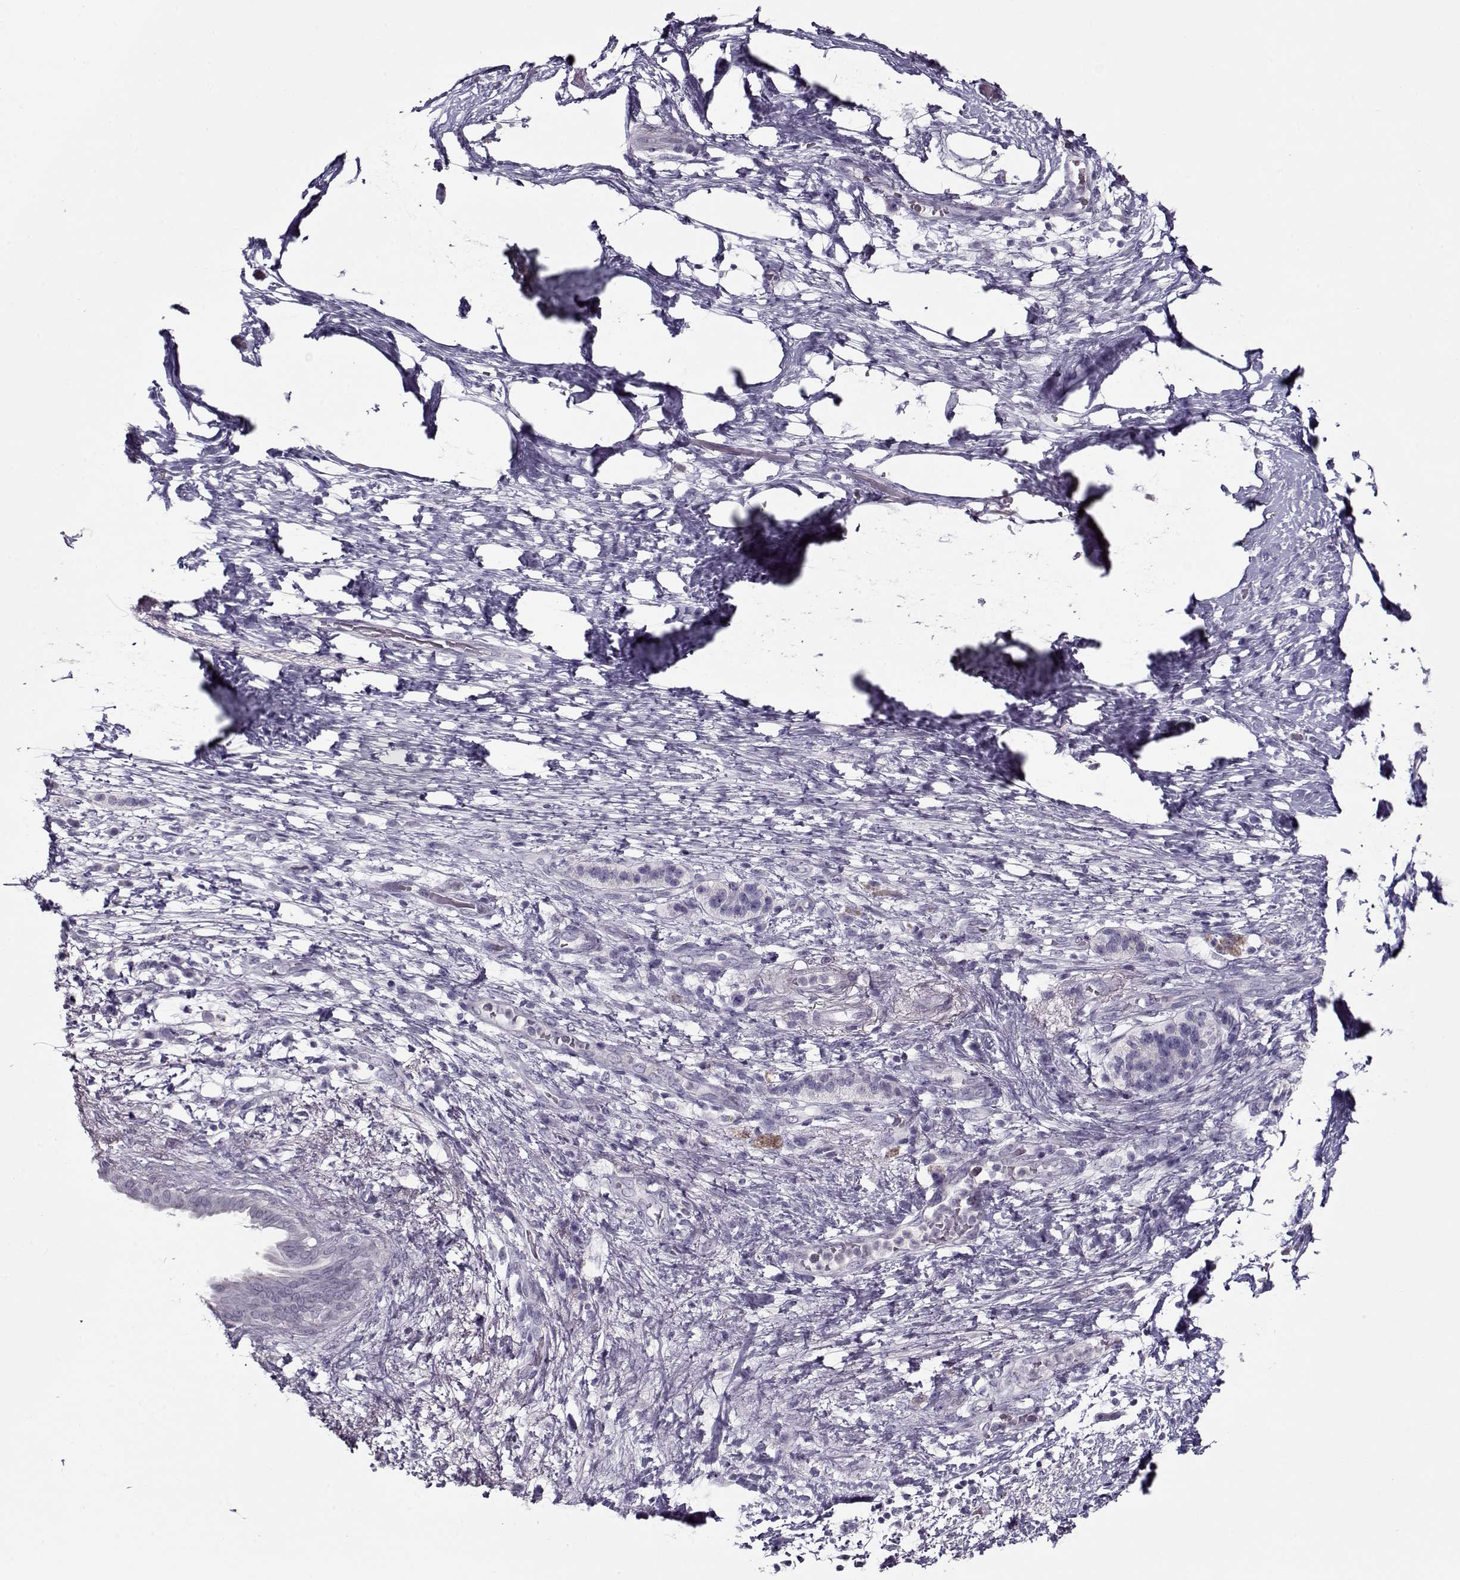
{"staining": {"intensity": "negative", "quantity": "none", "location": "none"}, "tissue": "pancreatic cancer", "cell_type": "Tumor cells", "image_type": "cancer", "snomed": [{"axis": "morphology", "description": "Adenocarcinoma, NOS"}, {"axis": "topography", "description": "Pancreas"}], "caption": "High power microscopy photomicrograph of an immunohistochemistry micrograph of pancreatic adenocarcinoma, revealing no significant expression in tumor cells.", "gene": "CIBAR1", "patient": {"sex": "female", "age": 72}}